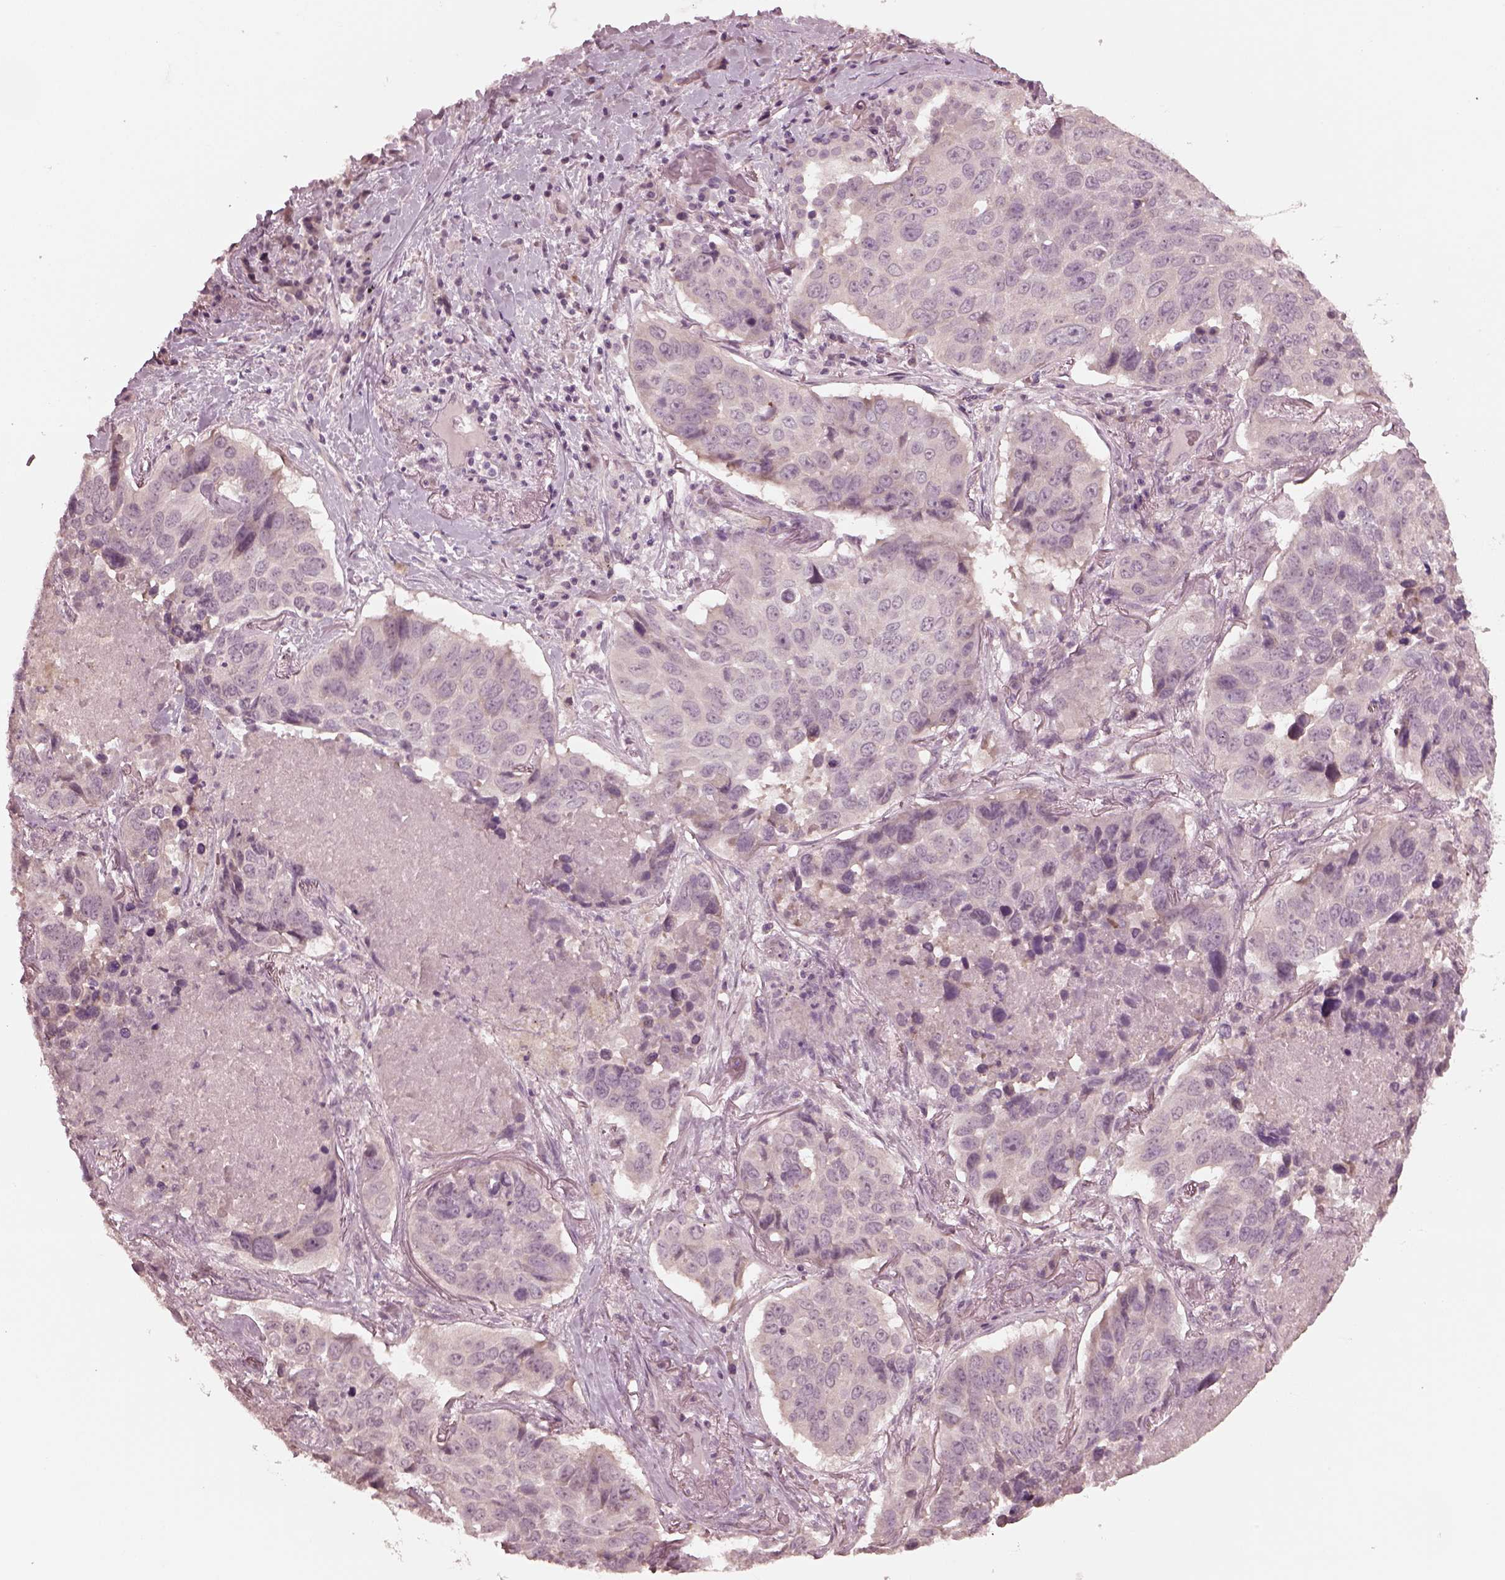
{"staining": {"intensity": "negative", "quantity": "none", "location": "none"}, "tissue": "lung cancer", "cell_type": "Tumor cells", "image_type": "cancer", "snomed": [{"axis": "morphology", "description": "Normal tissue, NOS"}, {"axis": "morphology", "description": "Squamous cell carcinoma, NOS"}, {"axis": "topography", "description": "Bronchus"}, {"axis": "topography", "description": "Lung"}], "caption": "Human lung squamous cell carcinoma stained for a protein using immunohistochemistry (IHC) demonstrates no staining in tumor cells.", "gene": "RGS7", "patient": {"sex": "male", "age": 64}}